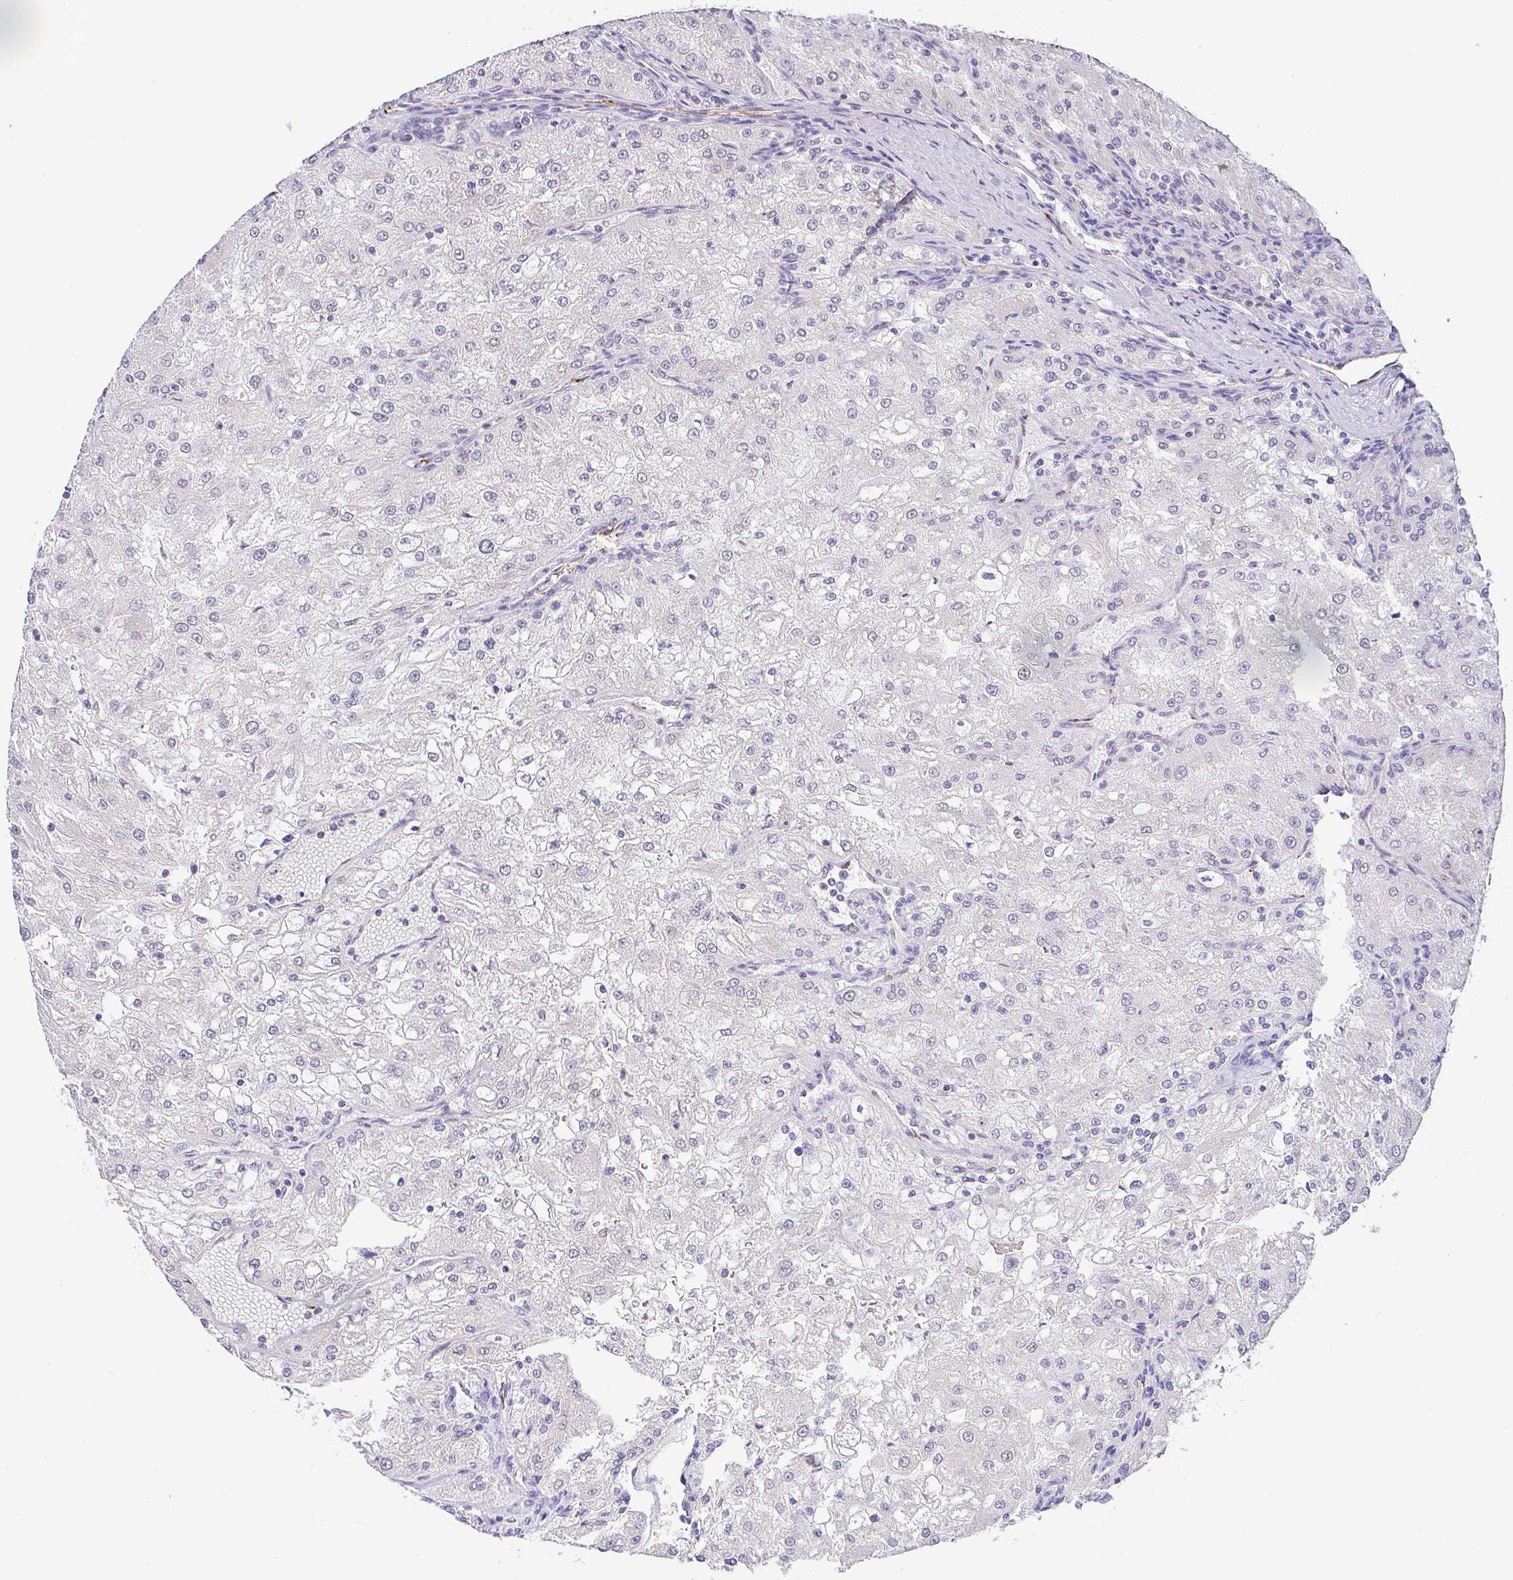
{"staining": {"intensity": "negative", "quantity": "none", "location": "none"}, "tissue": "renal cancer", "cell_type": "Tumor cells", "image_type": "cancer", "snomed": [{"axis": "morphology", "description": "Adenocarcinoma, NOS"}, {"axis": "topography", "description": "Kidney"}], "caption": "Protein analysis of renal cancer displays no significant staining in tumor cells.", "gene": "PLCD4", "patient": {"sex": "female", "age": 74}}